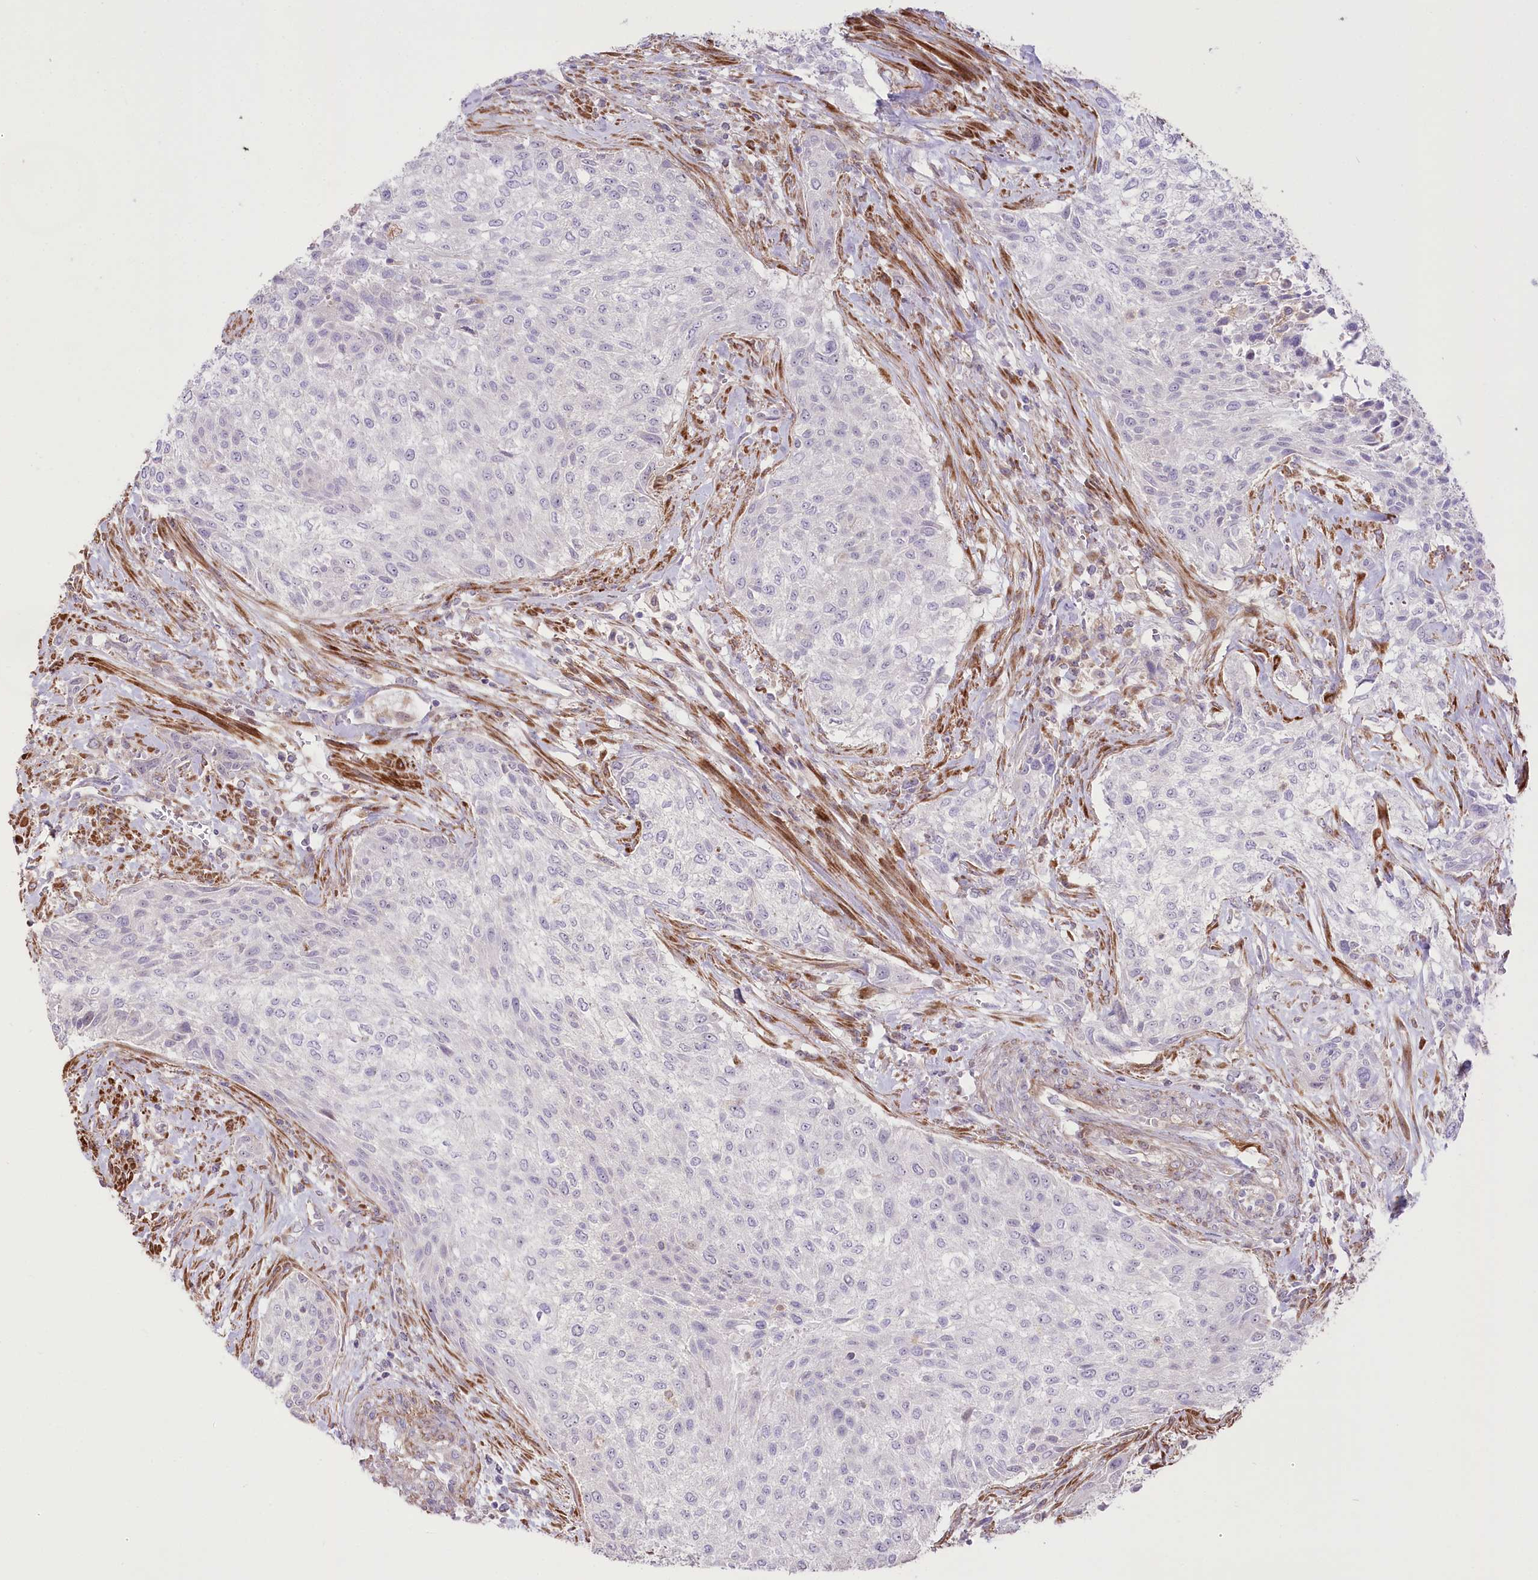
{"staining": {"intensity": "negative", "quantity": "none", "location": "none"}, "tissue": "urothelial cancer", "cell_type": "Tumor cells", "image_type": "cancer", "snomed": [{"axis": "morphology", "description": "Normal tissue, NOS"}, {"axis": "morphology", "description": "Urothelial carcinoma, NOS"}, {"axis": "topography", "description": "Urinary bladder"}, {"axis": "topography", "description": "Peripheral nerve tissue"}], "caption": "High power microscopy photomicrograph of an IHC photomicrograph of urothelial cancer, revealing no significant staining in tumor cells.", "gene": "RNF24", "patient": {"sex": "male", "age": 35}}